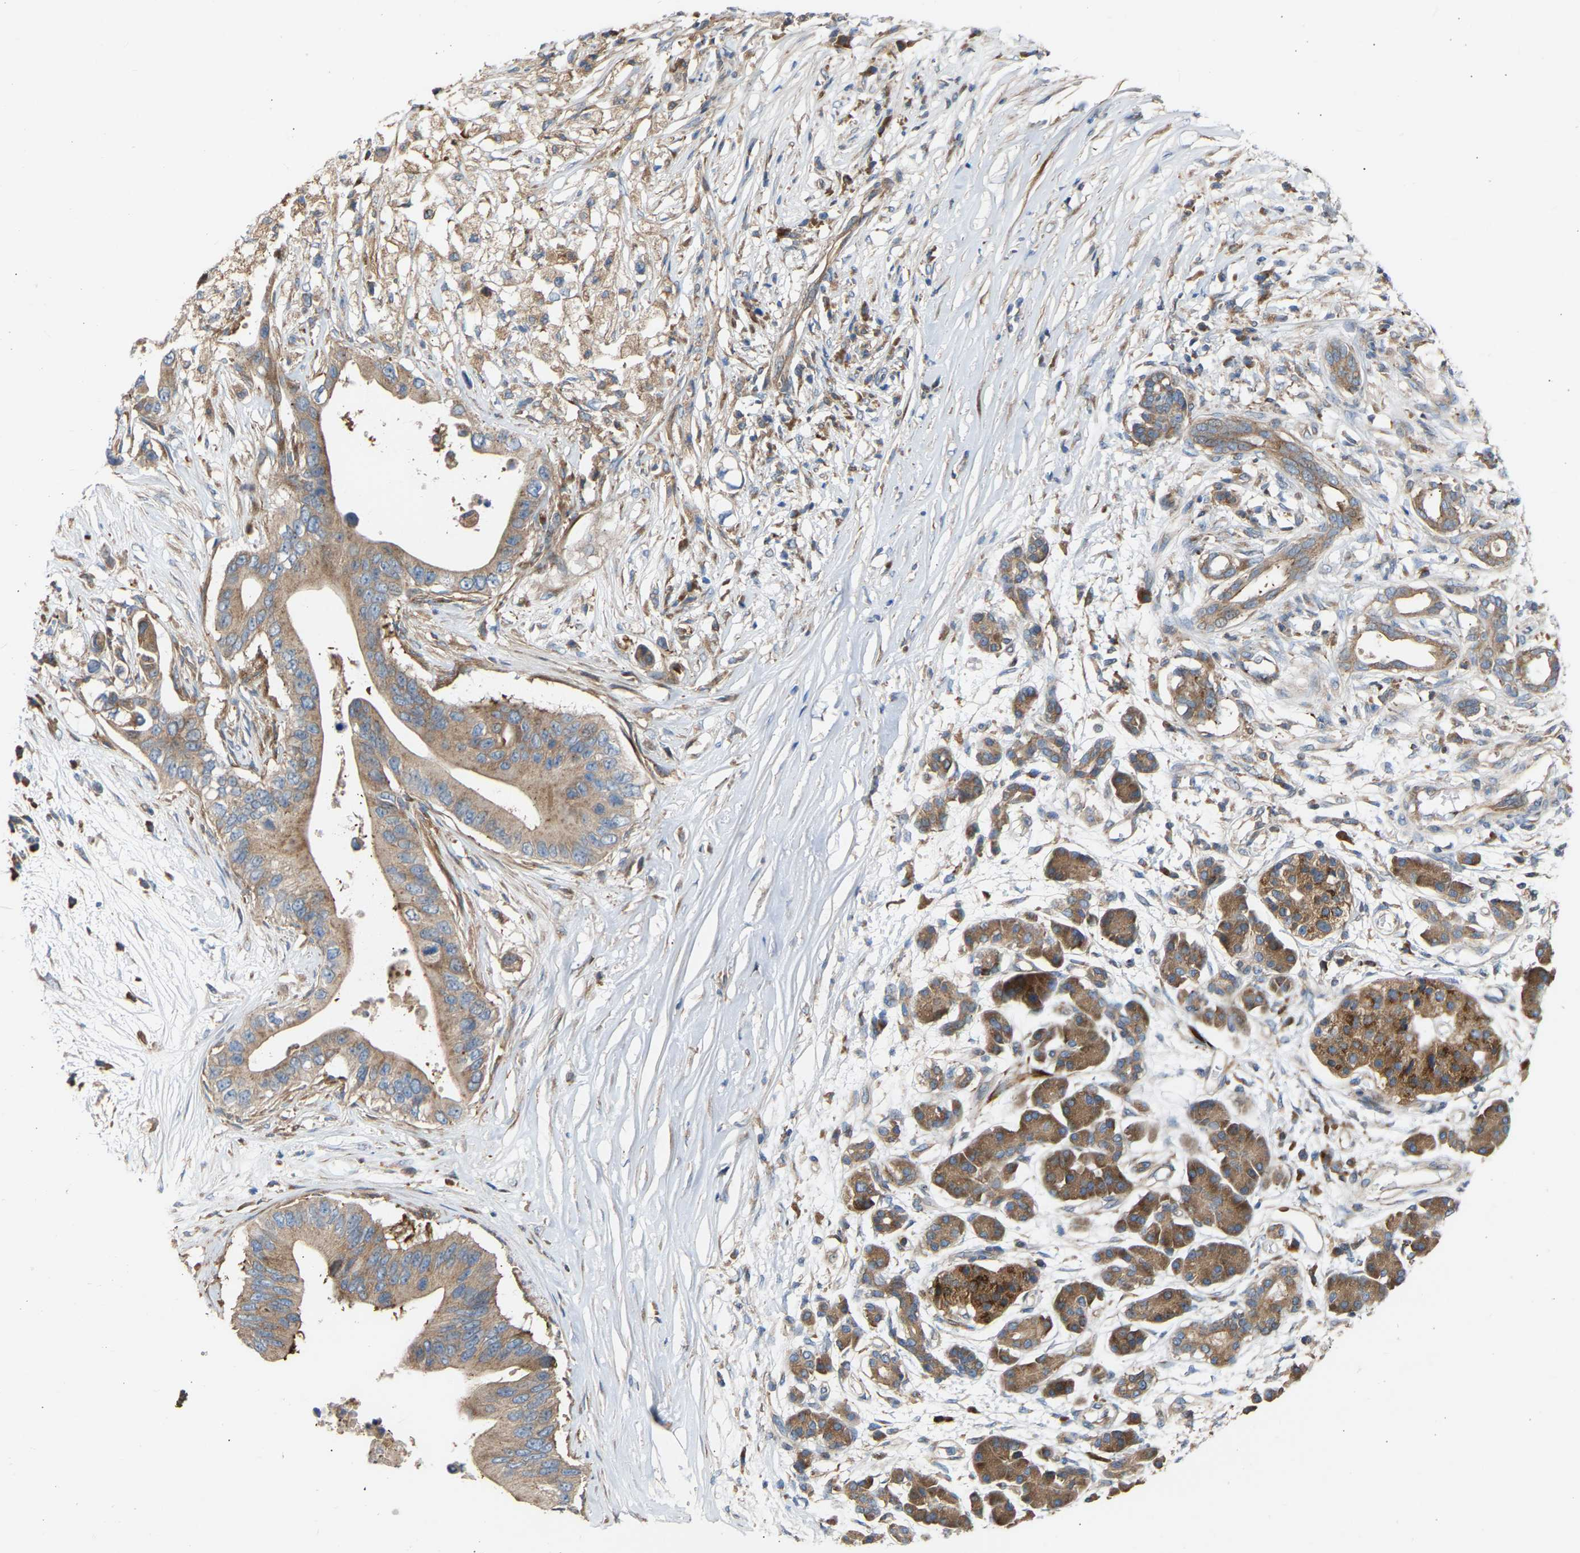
{"staining": {"intensity": "moderate", "quantity": ">75%", "location": "cytoplasmic/membranous"}, "tissue": "pancreatic cancer", "cell_type": "Tumor cells", "image_type": "cancer", "snomed": [{"axis": "morphology", "description": "Adenocarcinoma, NOS"}, {"axis": "topography", "description": "Pancreas"}], "caption": "The micrograph reveals a brown stain indicating the presence of a protein in the cytoplasmic/membranous of tumor cells in pancreatic adenocarcinoma. The protein is stained brown, and the nuclei are stained in blue (DAB (3,3'-diaminobenzidine) IHC with brightfield microscopy, high magnification).", "gene": "GCN1", "patient": {"sex": "male", "age": 77}}